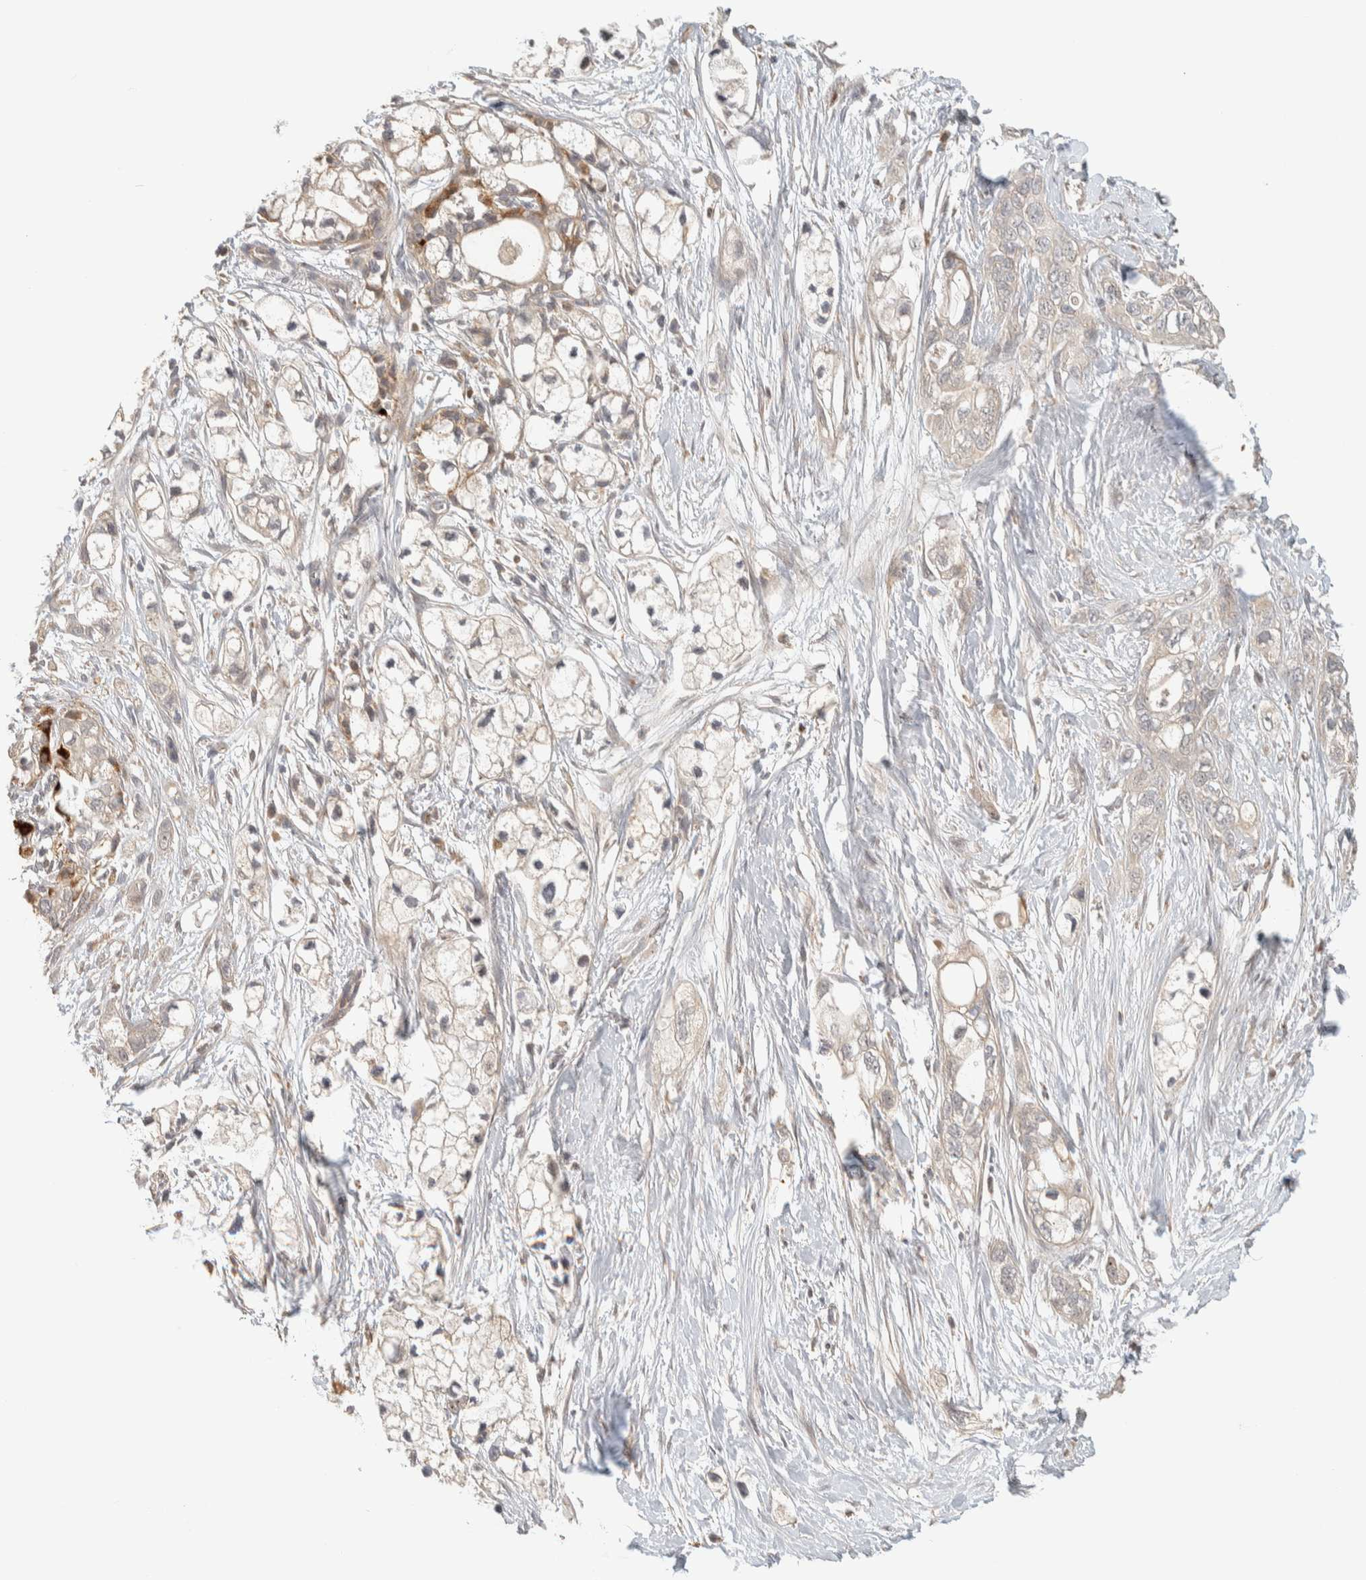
{"staining": {"intensity": "negative", "quantity": "none", "location": "none"}, "tissue": "pancreatic cancer", "cell_type": "Tumor cells", "image_type": "cancer", "snomed": [{"axis": "morphology", "description": "Adenocarcinoma, NOS"}, {"axis": "topography", "description": "Pancreas"}], "caption": "High power microscopy micrograph of an immunohistochemistry (IHC) histopathology image of adenocarcinoma (pancreatic), revealing no significant staining in tumor cells.", "gene": "ITPA", "patient": {"sex": "male", "age": 74}}